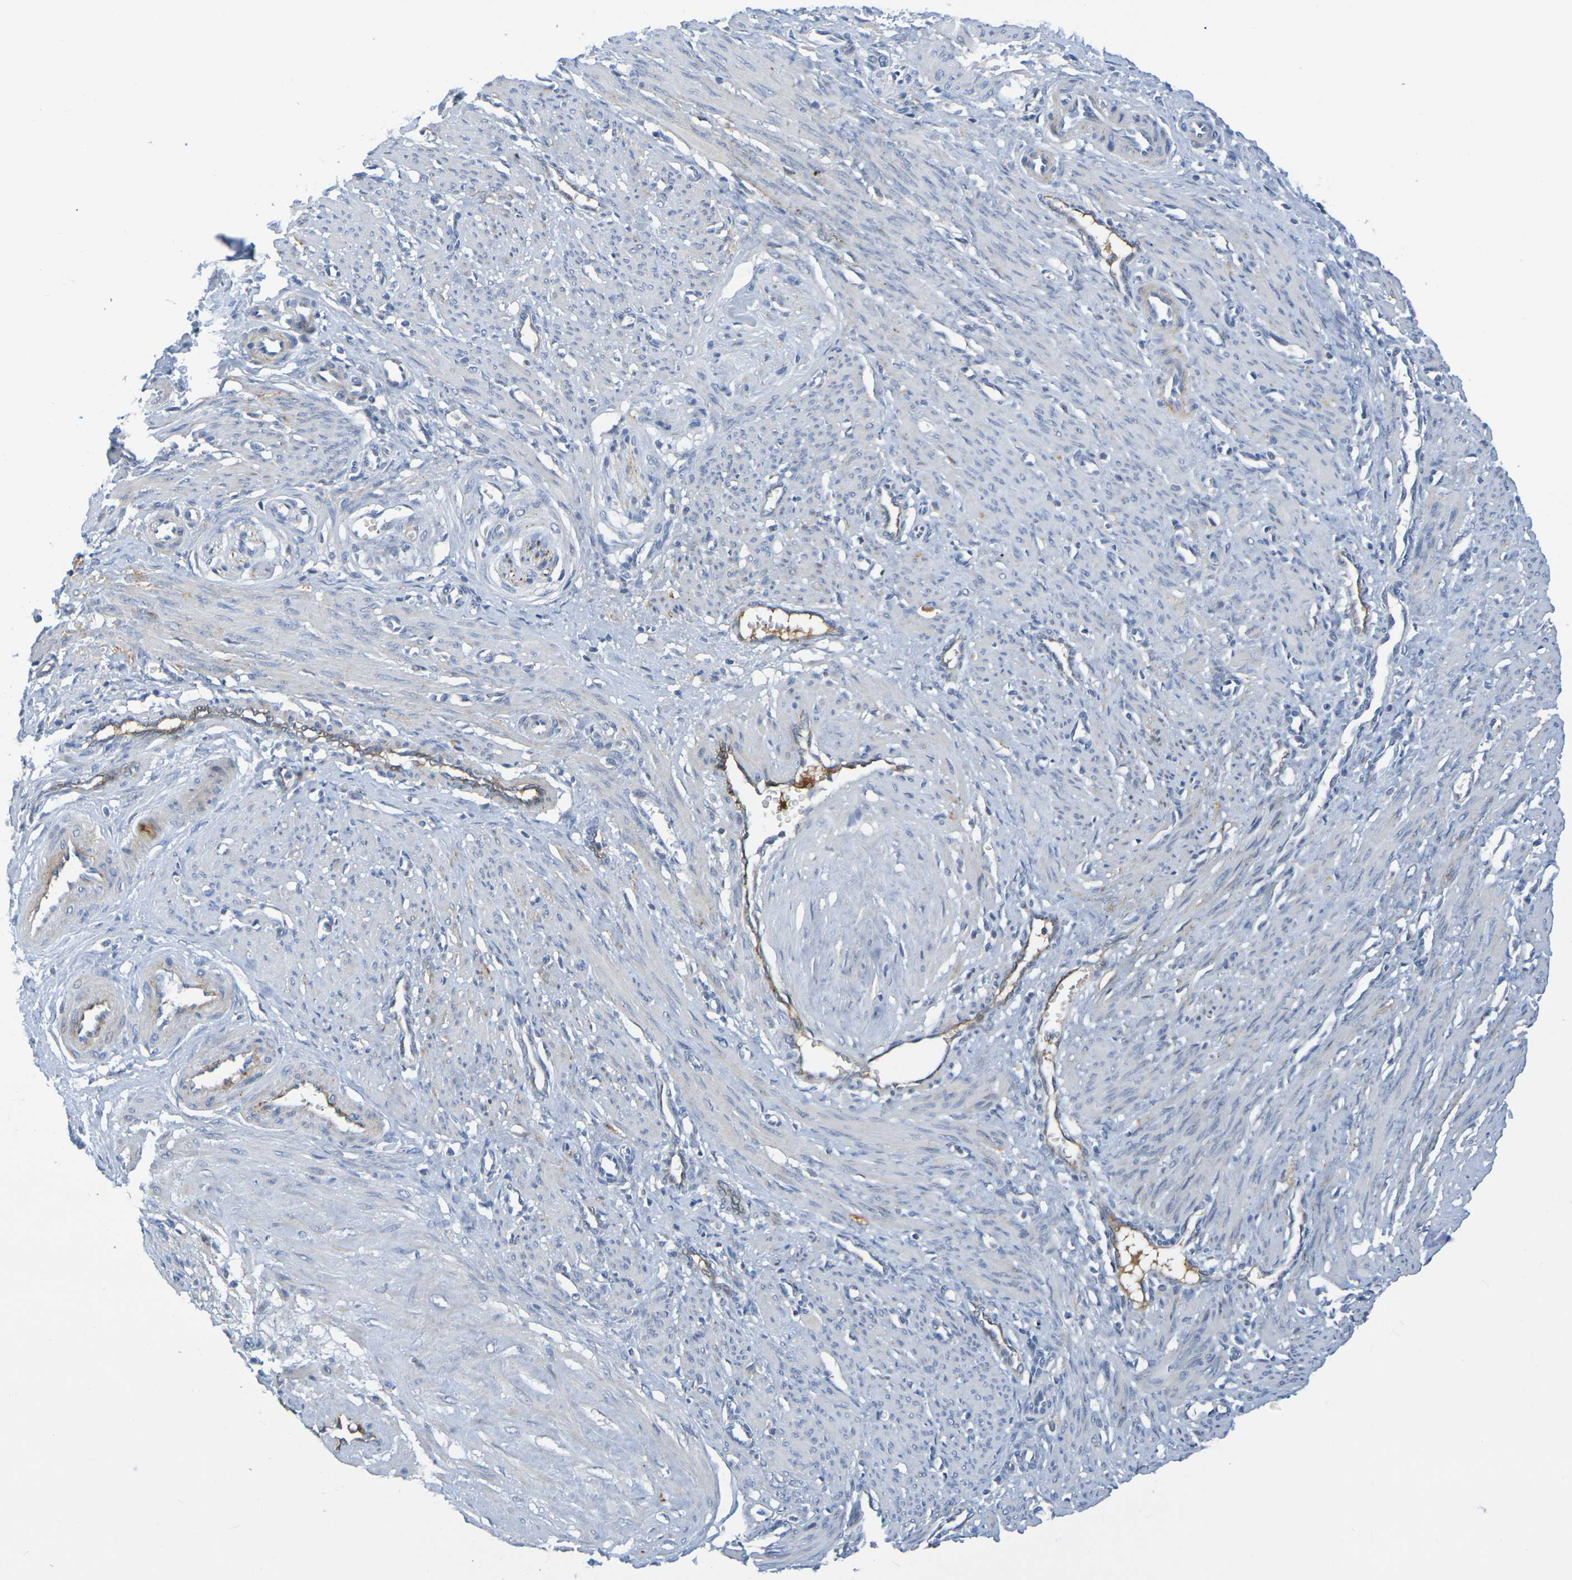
{"staining": {"intensity": "negative", "quantity": "none", "location": "none"}, "tissue": "smooth muscle", "cell_type": "Smooth muscle cells", "image_type": "normal", "snomed": [{"axis": "morphology", "description": "Normal tissue, NOS"}, {"axis": "topography", "description": "Endometrium"}], "caption": "This is an IHC image of unremarkable human smooth muscle. There is no positivity in smooth muscle cells.", "gene": "IL10", "patient": {"sex": "female", "age": 33}}